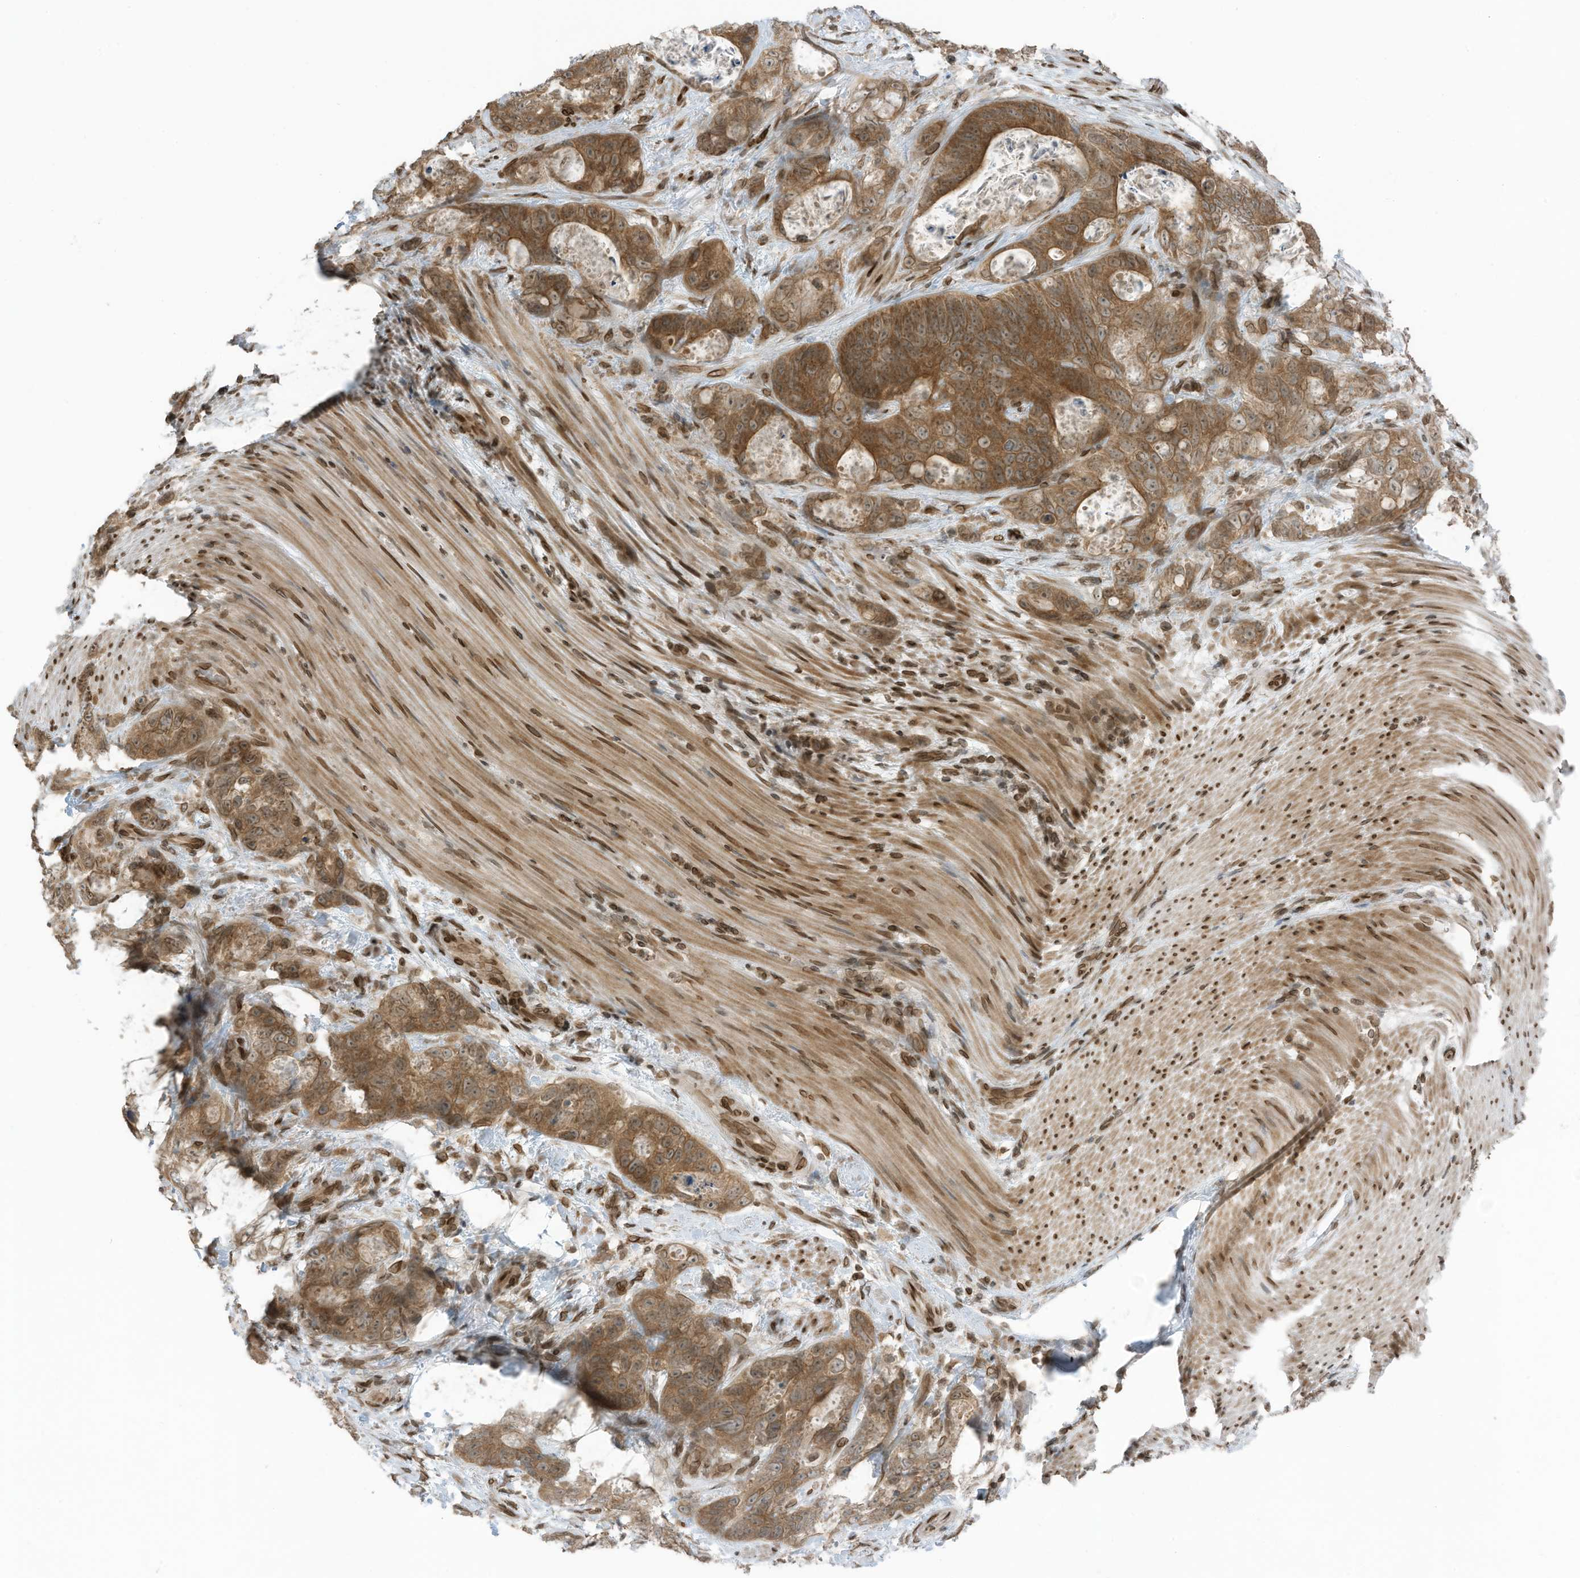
{"staining": {"intensity": "moderate", "quantity": ">75%", "location": "cytoplasmic/membranous"}, "tissue": "stomach cancer", "cell_type": "Tumor cells", "image_type": "cancer", "snomed": [{"axis": "morphology", "description": "Normal tissue, NOS"}, {"axis": "morphology", "description": "Adenocarcinoma, NOS"}, {"axis": "topography", "description": "Stomach"}], "caption": "Immunohistochemical staining of human stomach cancer exhibits medium levels of moderate cytoplasmic/membranous staining in about >75% of tumor cells.", "gene": "RABL3", "patient": {"sex": "female", "age": 89}}